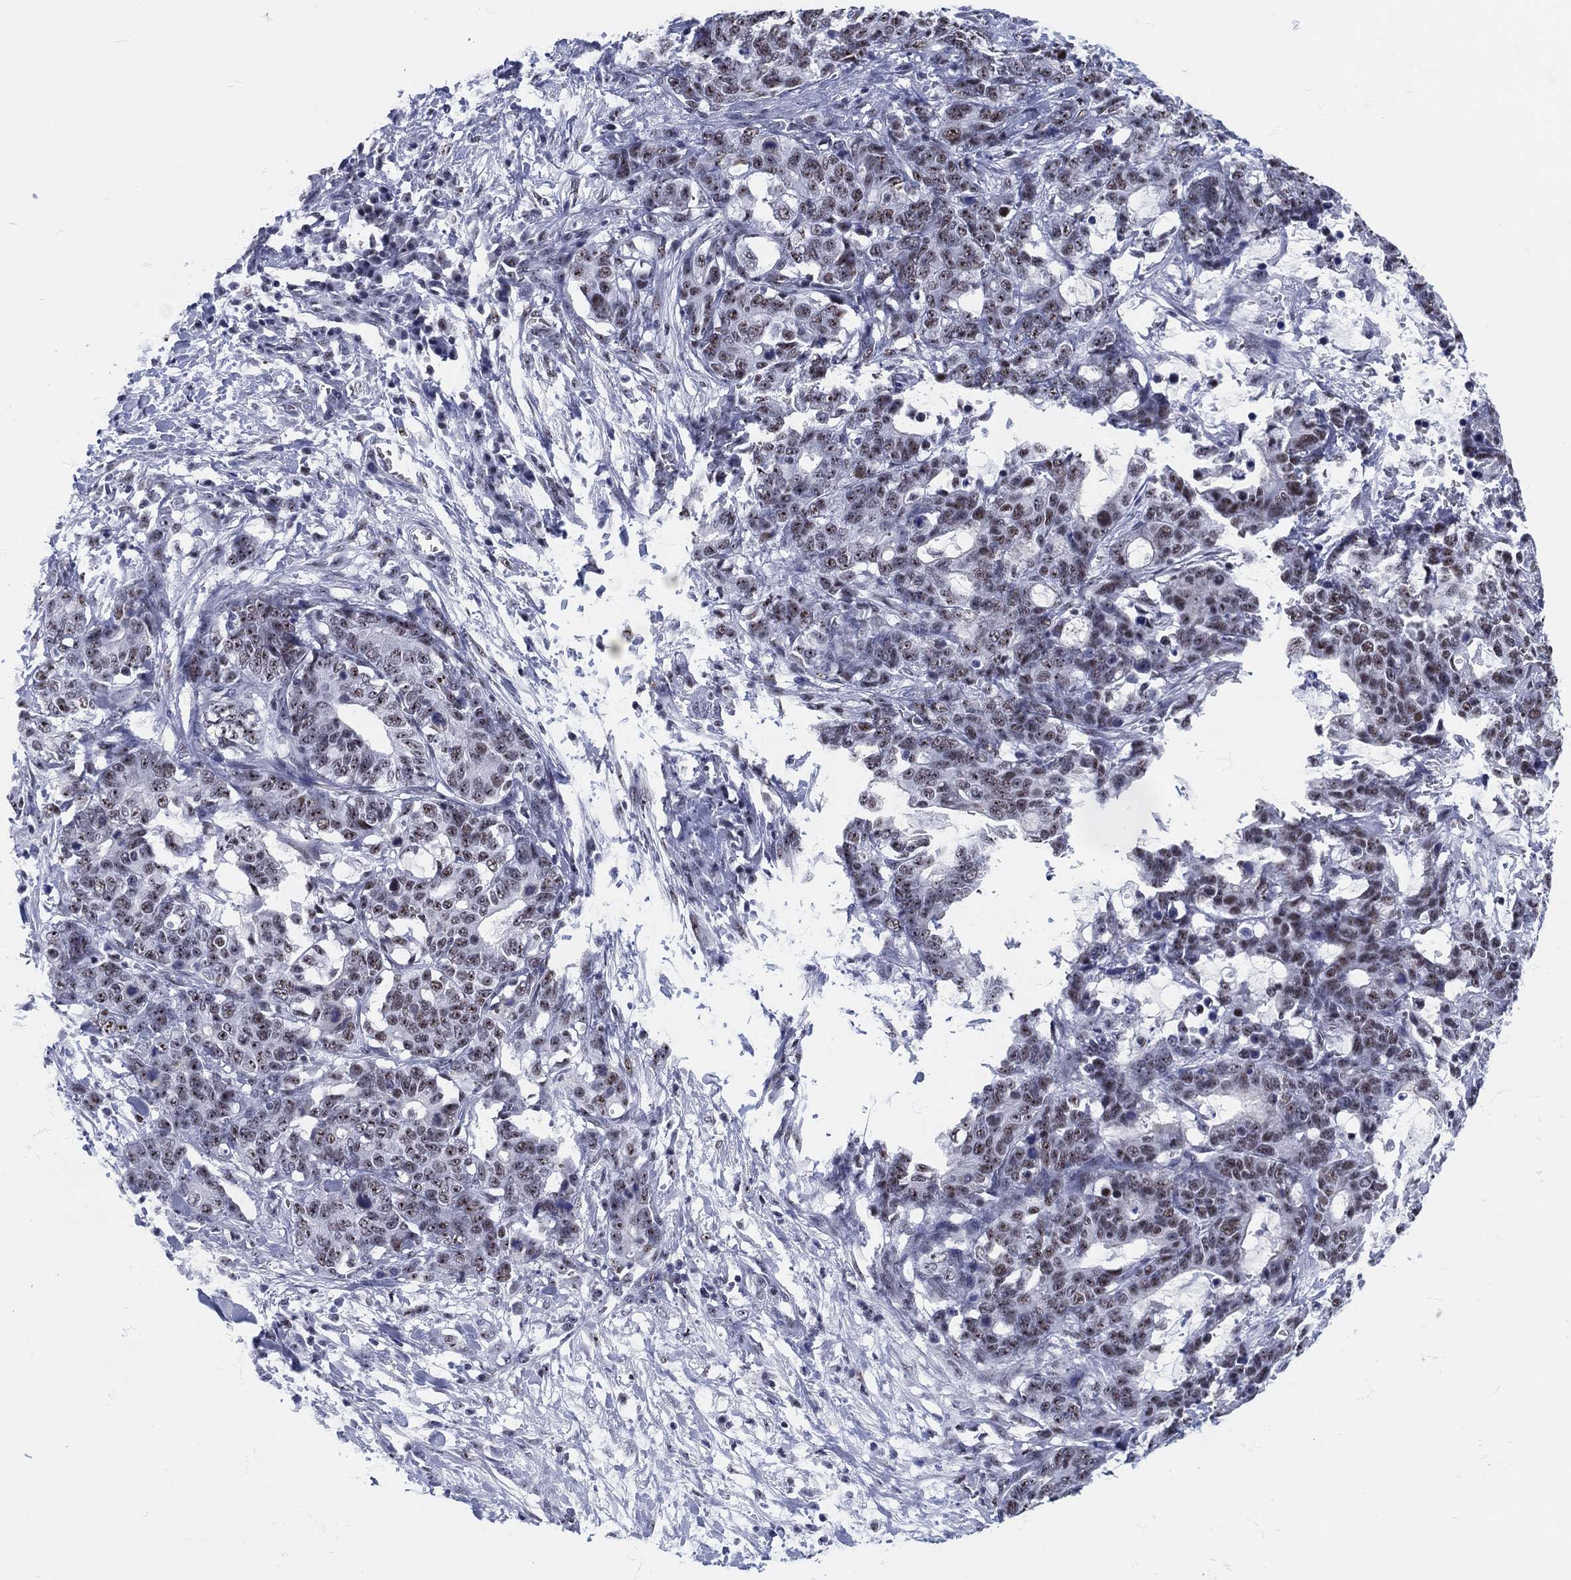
{"staining": {"intensity": "weak", "quantity": "25%-75%", "location": "nuclear"}, "tissue": "stomach cancer", "cell_type": "Tumor cells", "image_type": "cancer", "snomed": [{"axis": "morphology", "description": "Normal tissue, NOS"}, {"axis": "morphology", "description": "Adenocarcinoma, NOS"}, {"axis": "topography", "description": "Stomach"}], "caption": "Human stomach cancer (adenocarcinoma) stained for a protein (brown) demonstrates weak nuclear positive positivity in about 25%-75% of tumor cells.", "gene": "MAPK8IP1", "patient": {"sex": "female", "age": 64}}